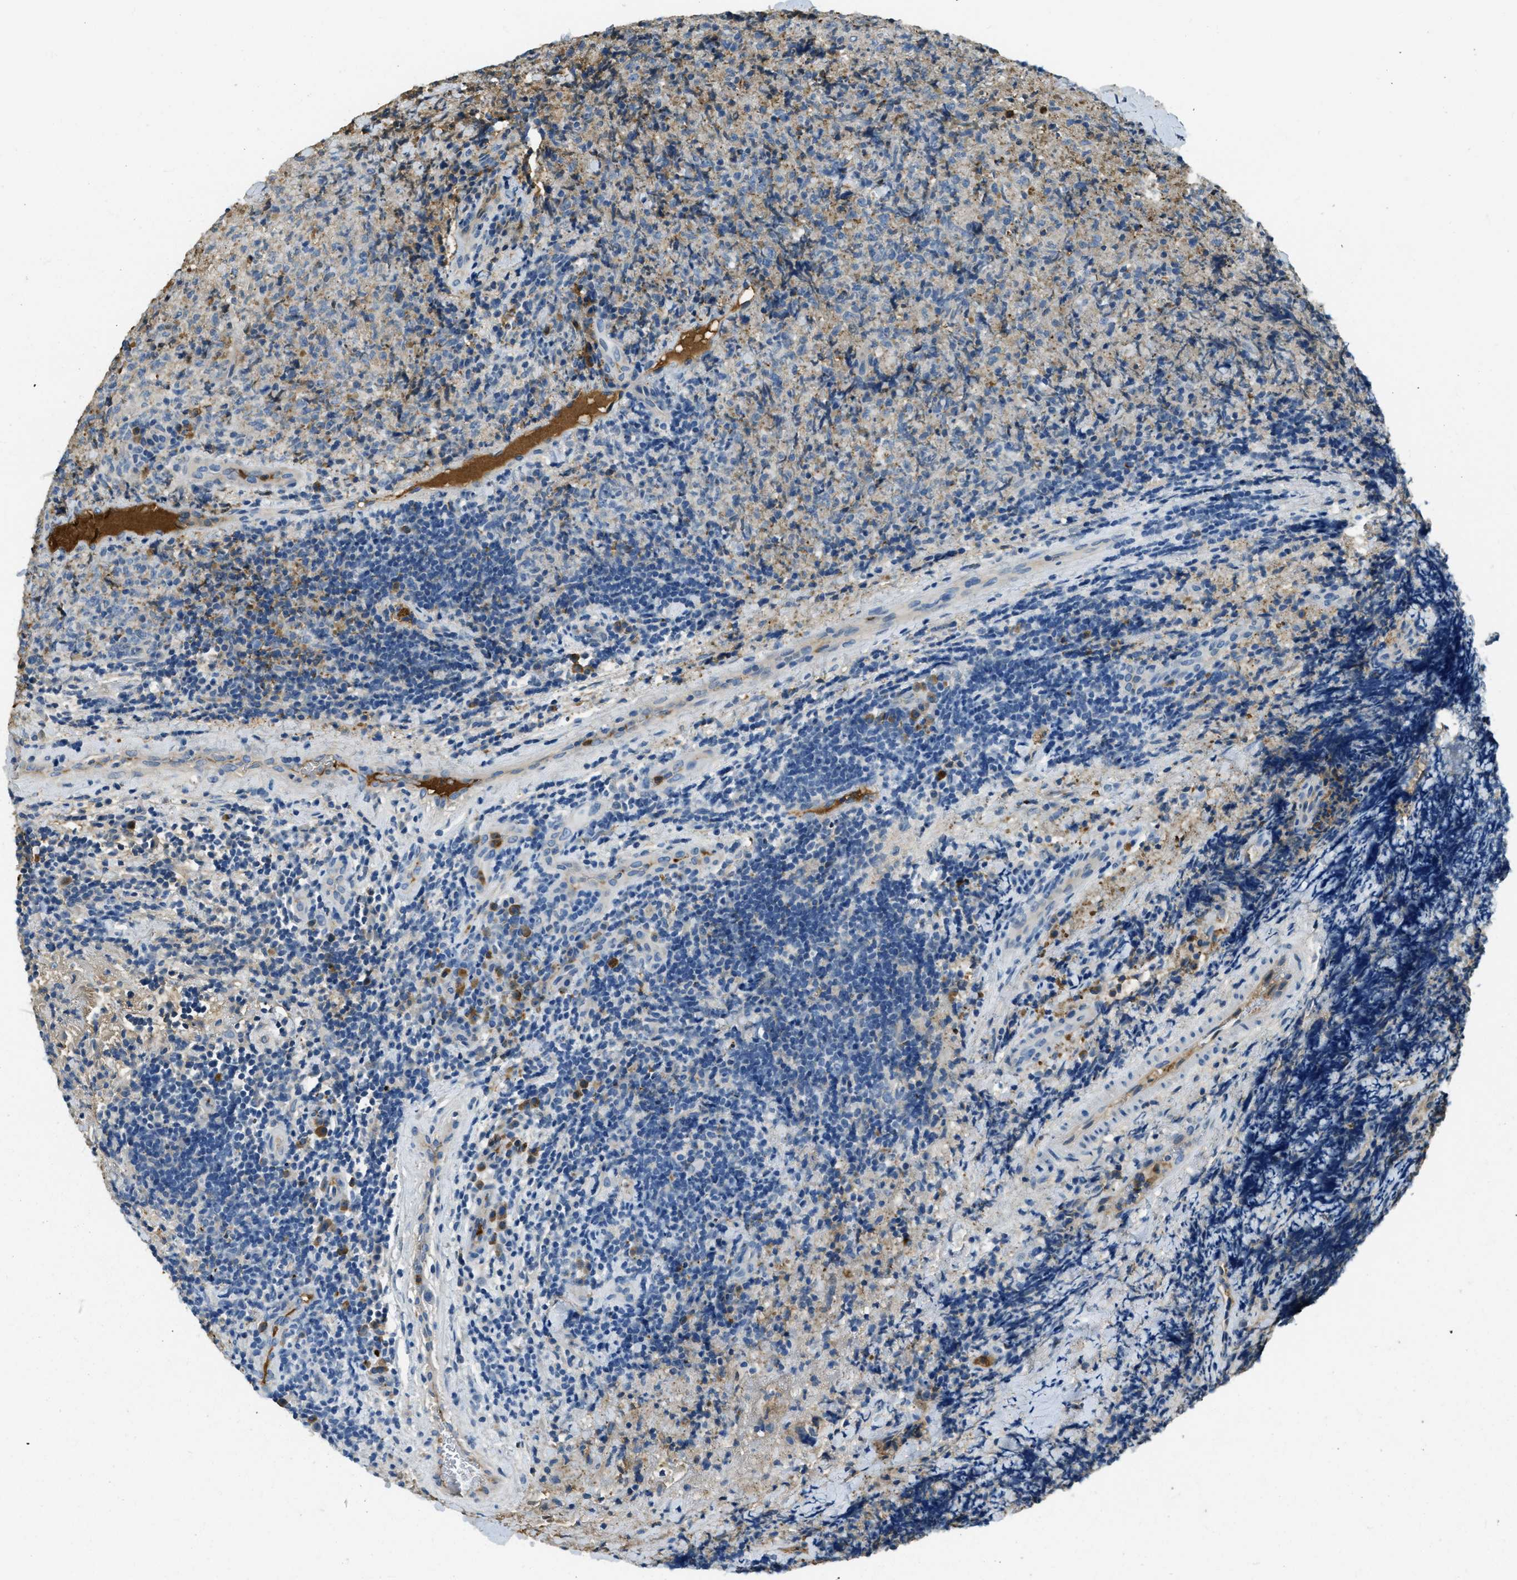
{"staining": {"intensity": "weak", "quantity": "<25%", "location": "cytoplasmic/membranous"}, "tissue": "lymphoma", "cell_type": "Tumor cells", "image_type": "cancer", "snomed": [{"axis": "morphology", "description": "Malignant lymphoma, non-Hodgkin's type, High grade"}, {"axis": "topography", "description": "Tonsil"}], "caption": "An image of human malignant lymphoma, non-Hodgkin's type (high-grade) is negative for staining in tumor cells. The staining was performed using DAB (3,3'-diaminobenzidine) to visualize the protein expression in brown, while the nuclei were stained in blue with hematoxylin (Magnification: 20x).", "gene": "PRTN3", "patient": {"sex": "female", "age": 36}}